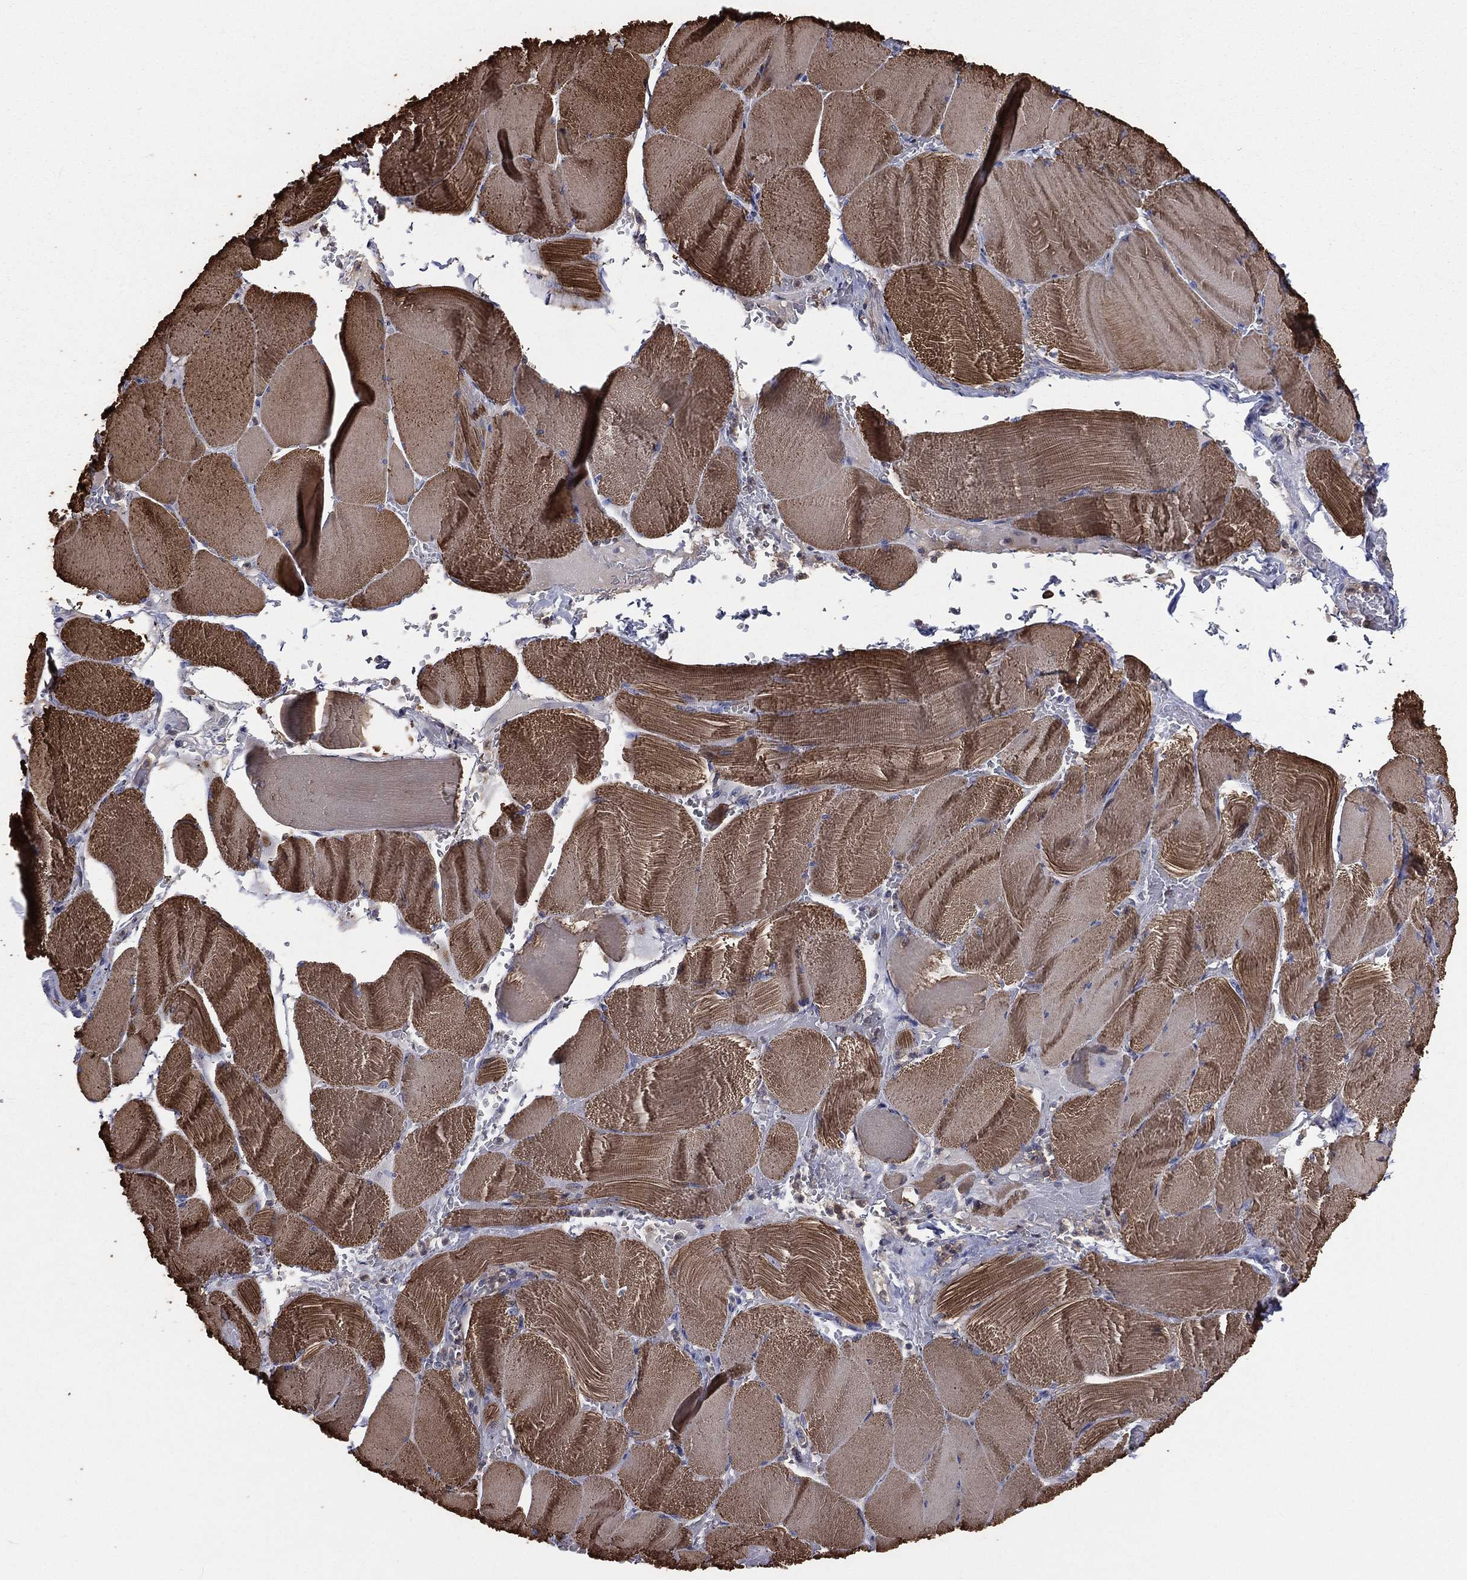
{"staining": {"intensity": "moderate", "quantity": "25%-75%", "location": "cytoplasmic/membranous"}, "tissue": "skeletal muscle", "cell_type": "Myocytes", "image_type": "normal", "snomed": [{"axis": "morphology", "description": "Normal tissue, NOS"}, {"axis": "topography", "description": "Skeletal muscle"}], "caption": "DAB immunohistochemical staining of normal skeletal muscle displays moderate cytoplasmic/membranous protein staining in approximately 25%-75% of myocytes.", "gene": "TBC1D2", "patient": {"sex": "male", "age": 56}}